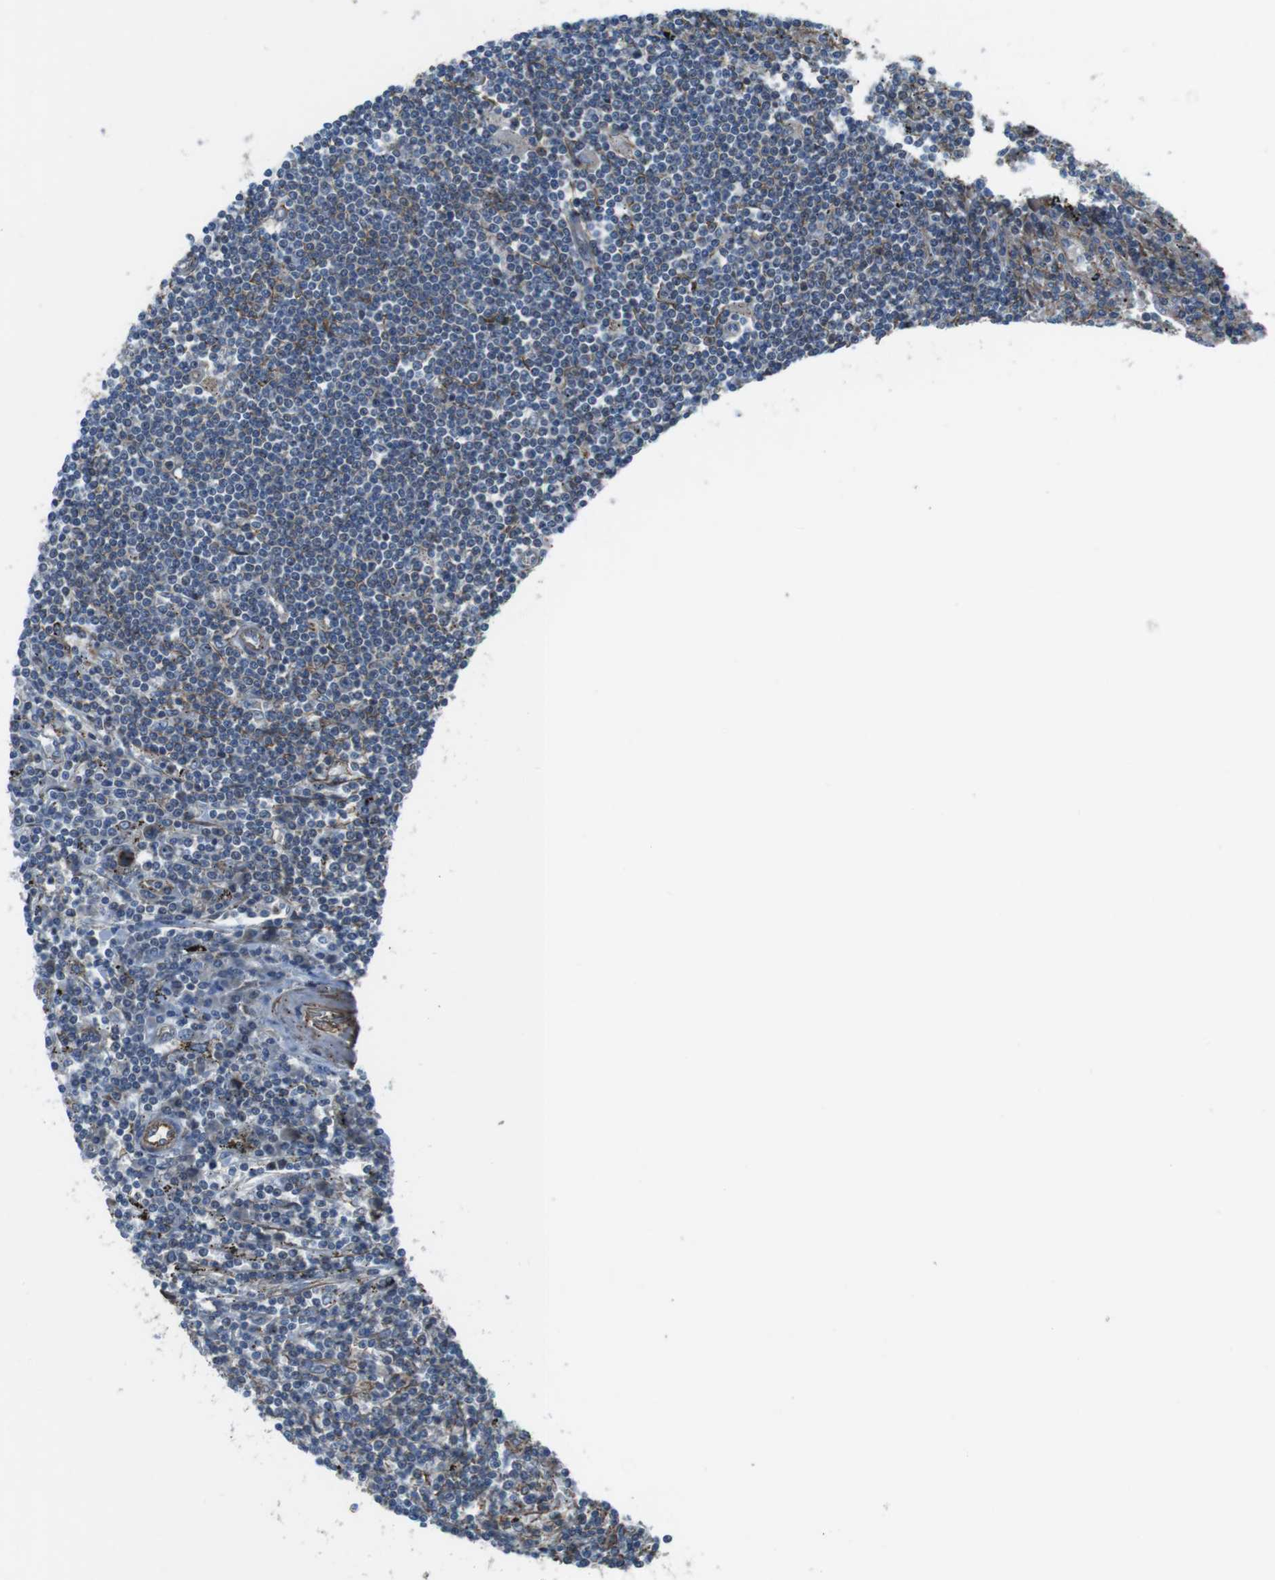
{"staining": {"intensity": "negative", "quantity": "none", "location": "none"}, "tissue": "lymphoma", "cell_type": "Tumor cells", "image_type": "cancer", "snomed": [{"axis": "morphology", "description": "Malignant lymphoma, non-Hodgkin's type, Low grade"}, {"axis": "topography", "description": "Spleen"}], "caption": "IHC of human low-grade malignant lymphoma, non-Hodgkin's type displays no staining in tumor cells.", "gene": "FAM174B", "patient": {"sex": "male", "age": 76}}